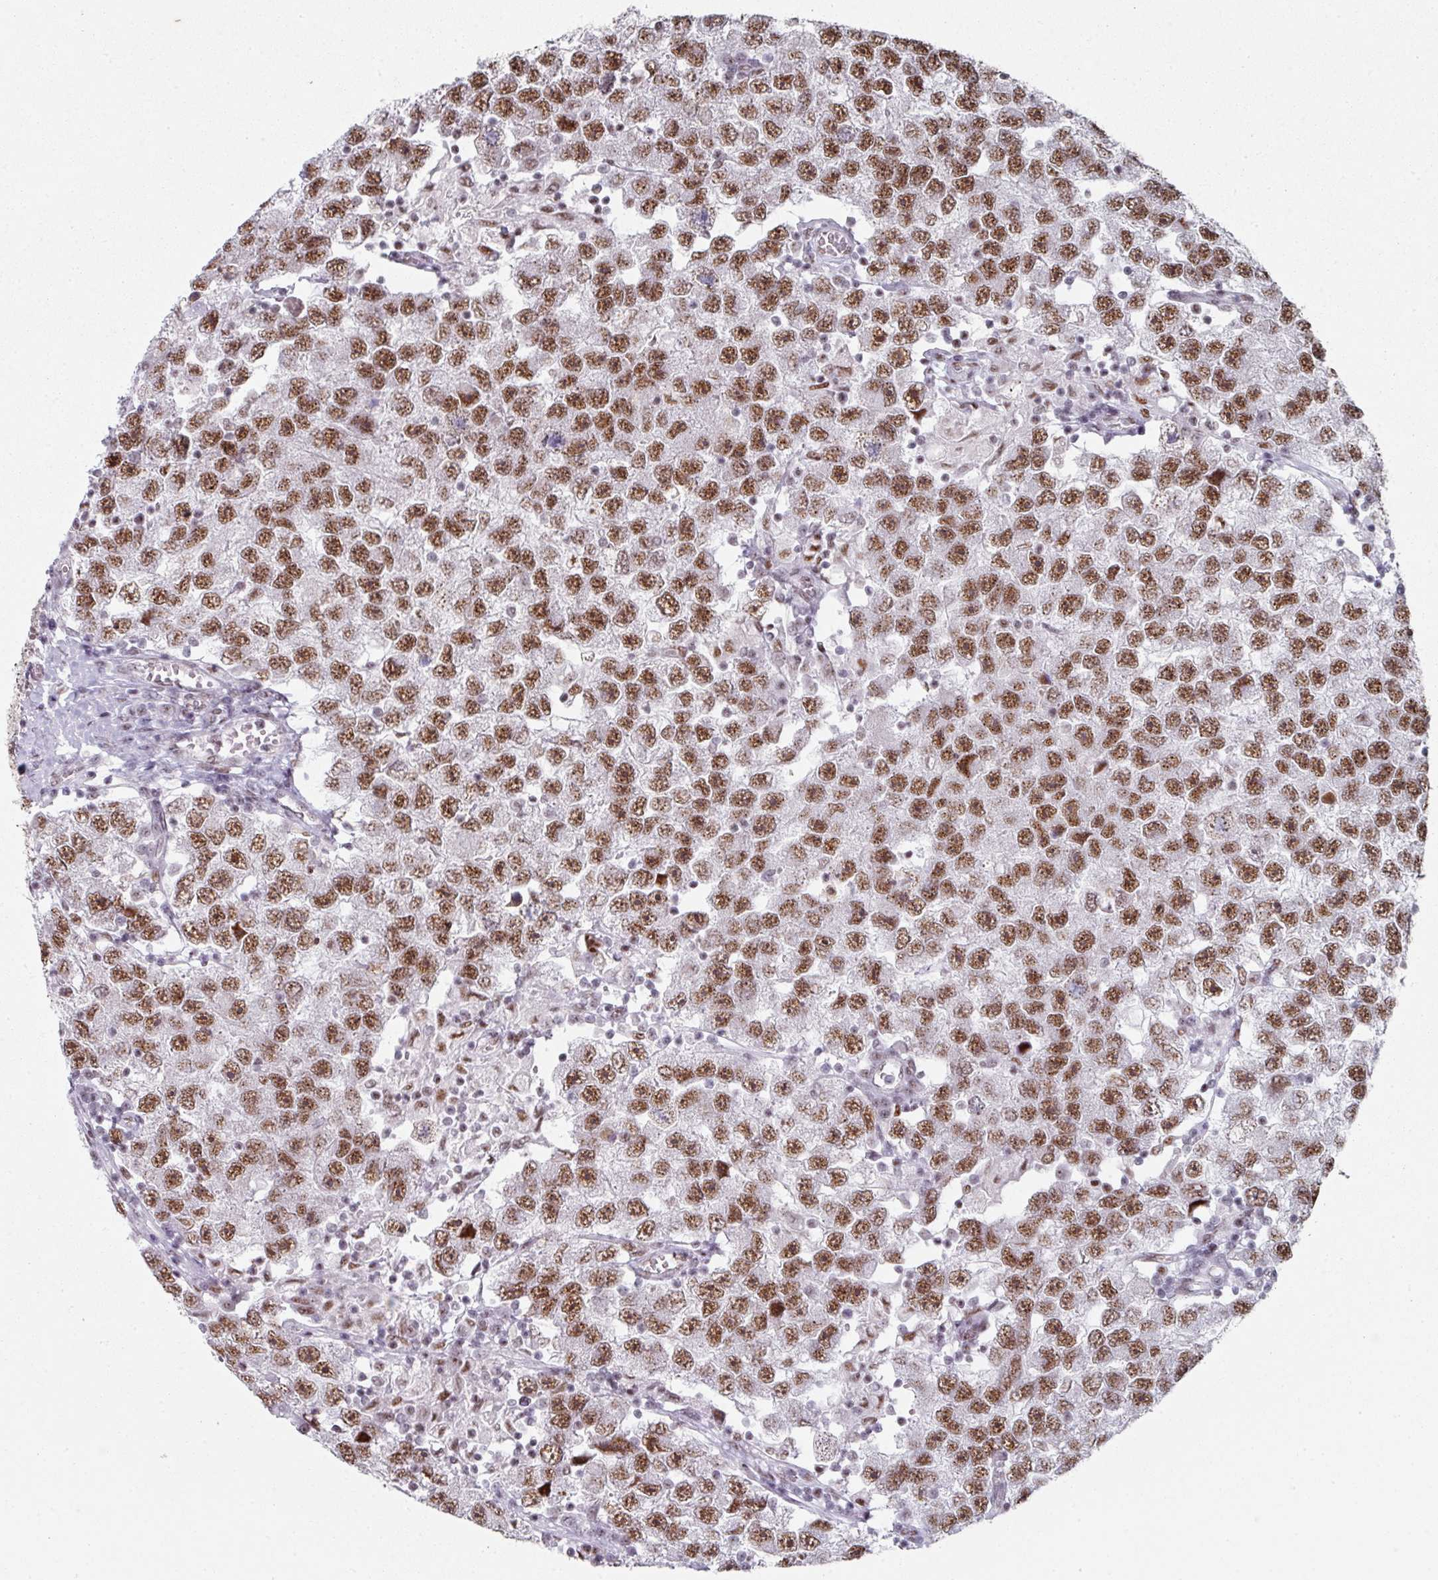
{"staining": {"intensity": "moderate", "quantity": ">75%", "location": "nuclear"}, "tissue": "testis cancer", "cell_type": "Tumor cells", "image_type": "cancer", "snomed": [{"axis": "morphology", "description": "Seminoma, NOS"}, {"axis": "topography", "description": "Testis"}], "caption": "Immunohistochemistry (IHC) (DAB) staining of human testis cancer (seminoma) reveals moderate nuclear protein positivity in approximately >75% of tumor cells.", "gene": "SF3B5", "patient": {"sex": "male", "age": 26}}